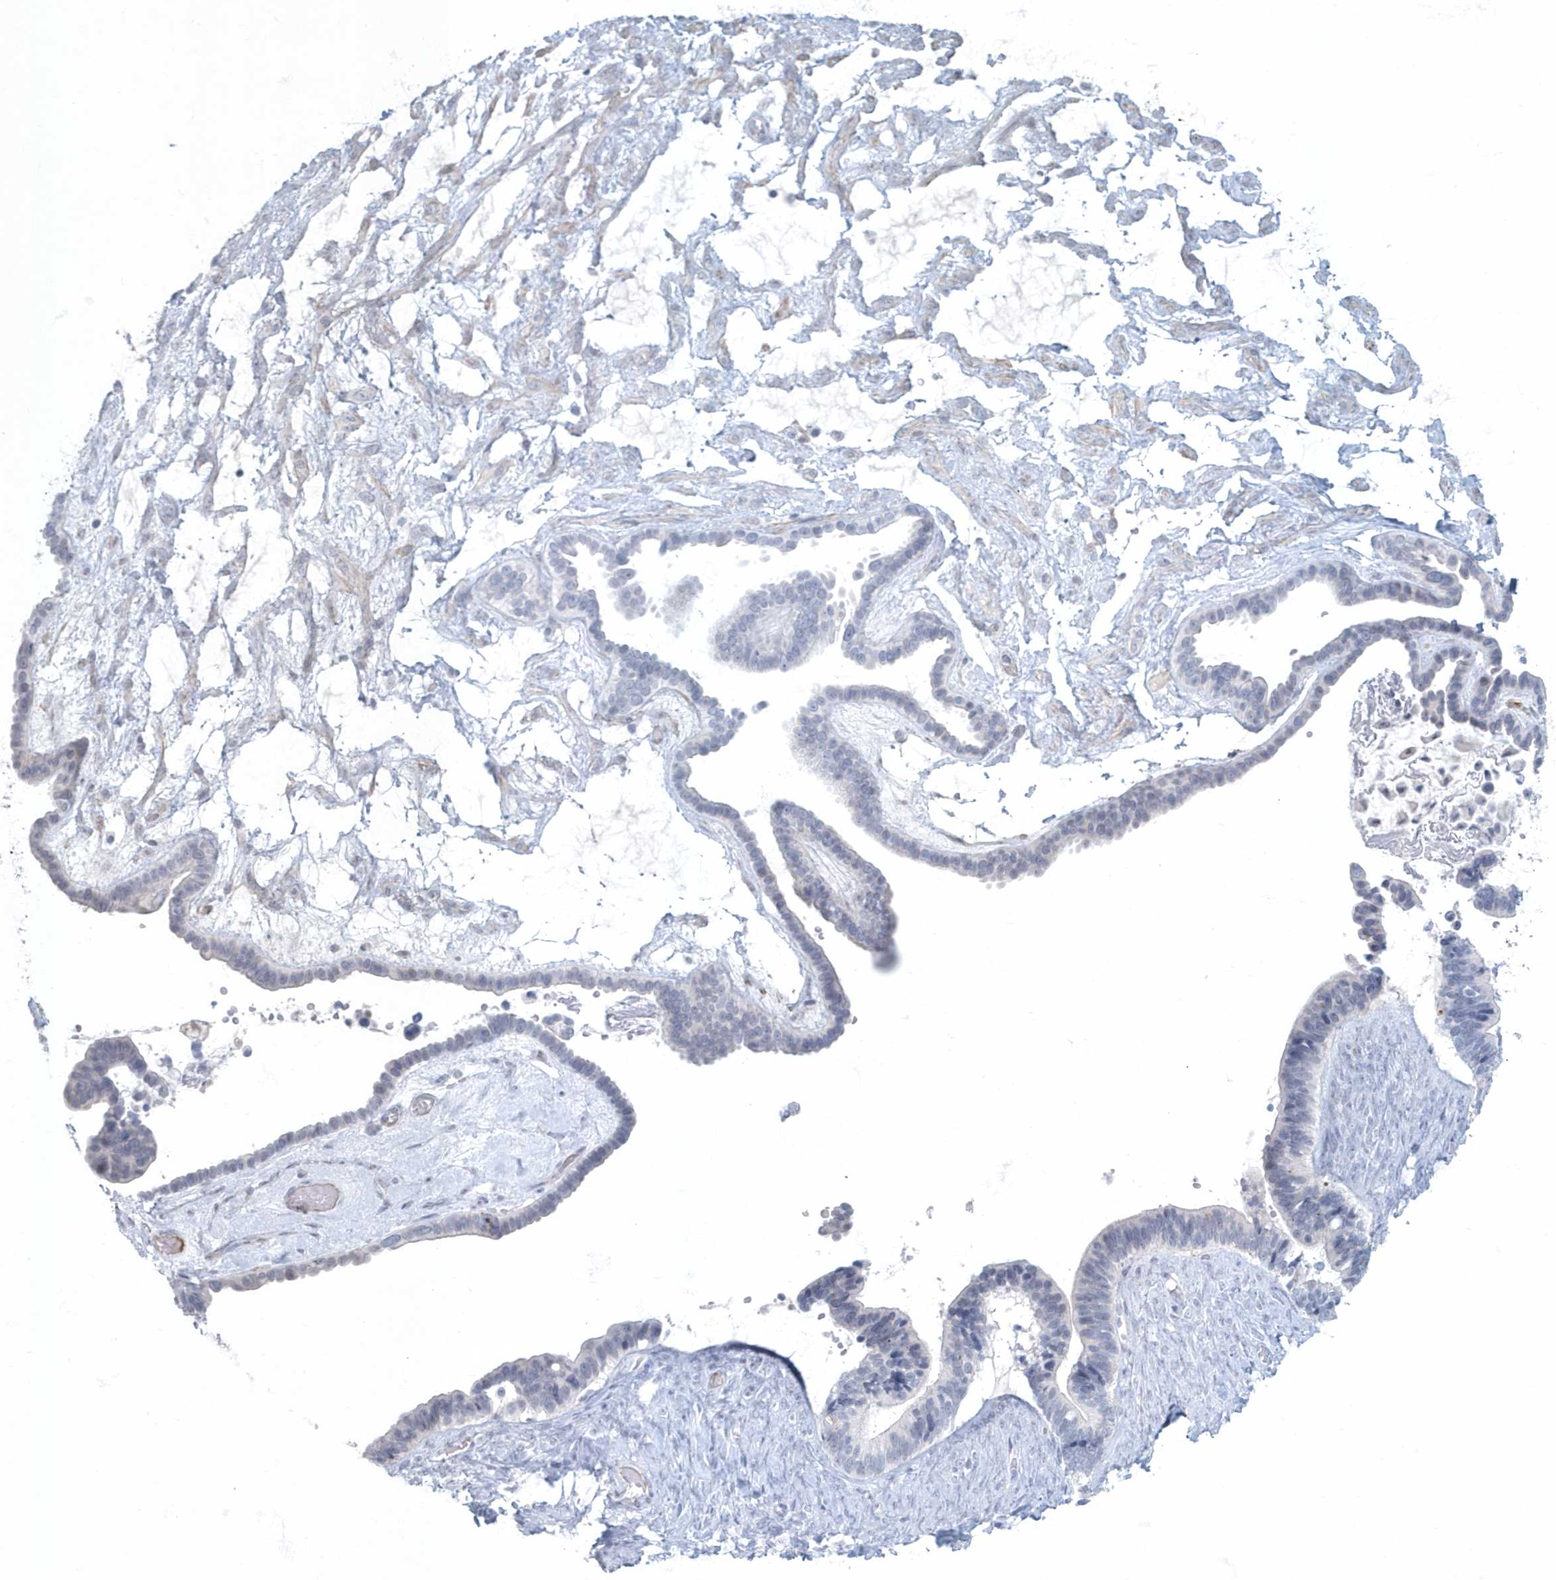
{"staining": {"intensity": "negative", "quantity": "none", "location": "none"}, "tissue": "ovarian cancer", "cell_type": "Tumor cells", "image_type": "cancer", "snomed": [{"axis": "morphology", "description": "Cystadenocarcinoma, serous, NOS"}, {"axis": "topography", "description": "Ovary"}], "caption": "Immunohistochemistry image of human ovarian serous cystadenocarcinoma stained for a protein (brown), which shows no staining in tumor cells.", "gene": "MYOT", "patient": {"sex": "female", "age": 56}}